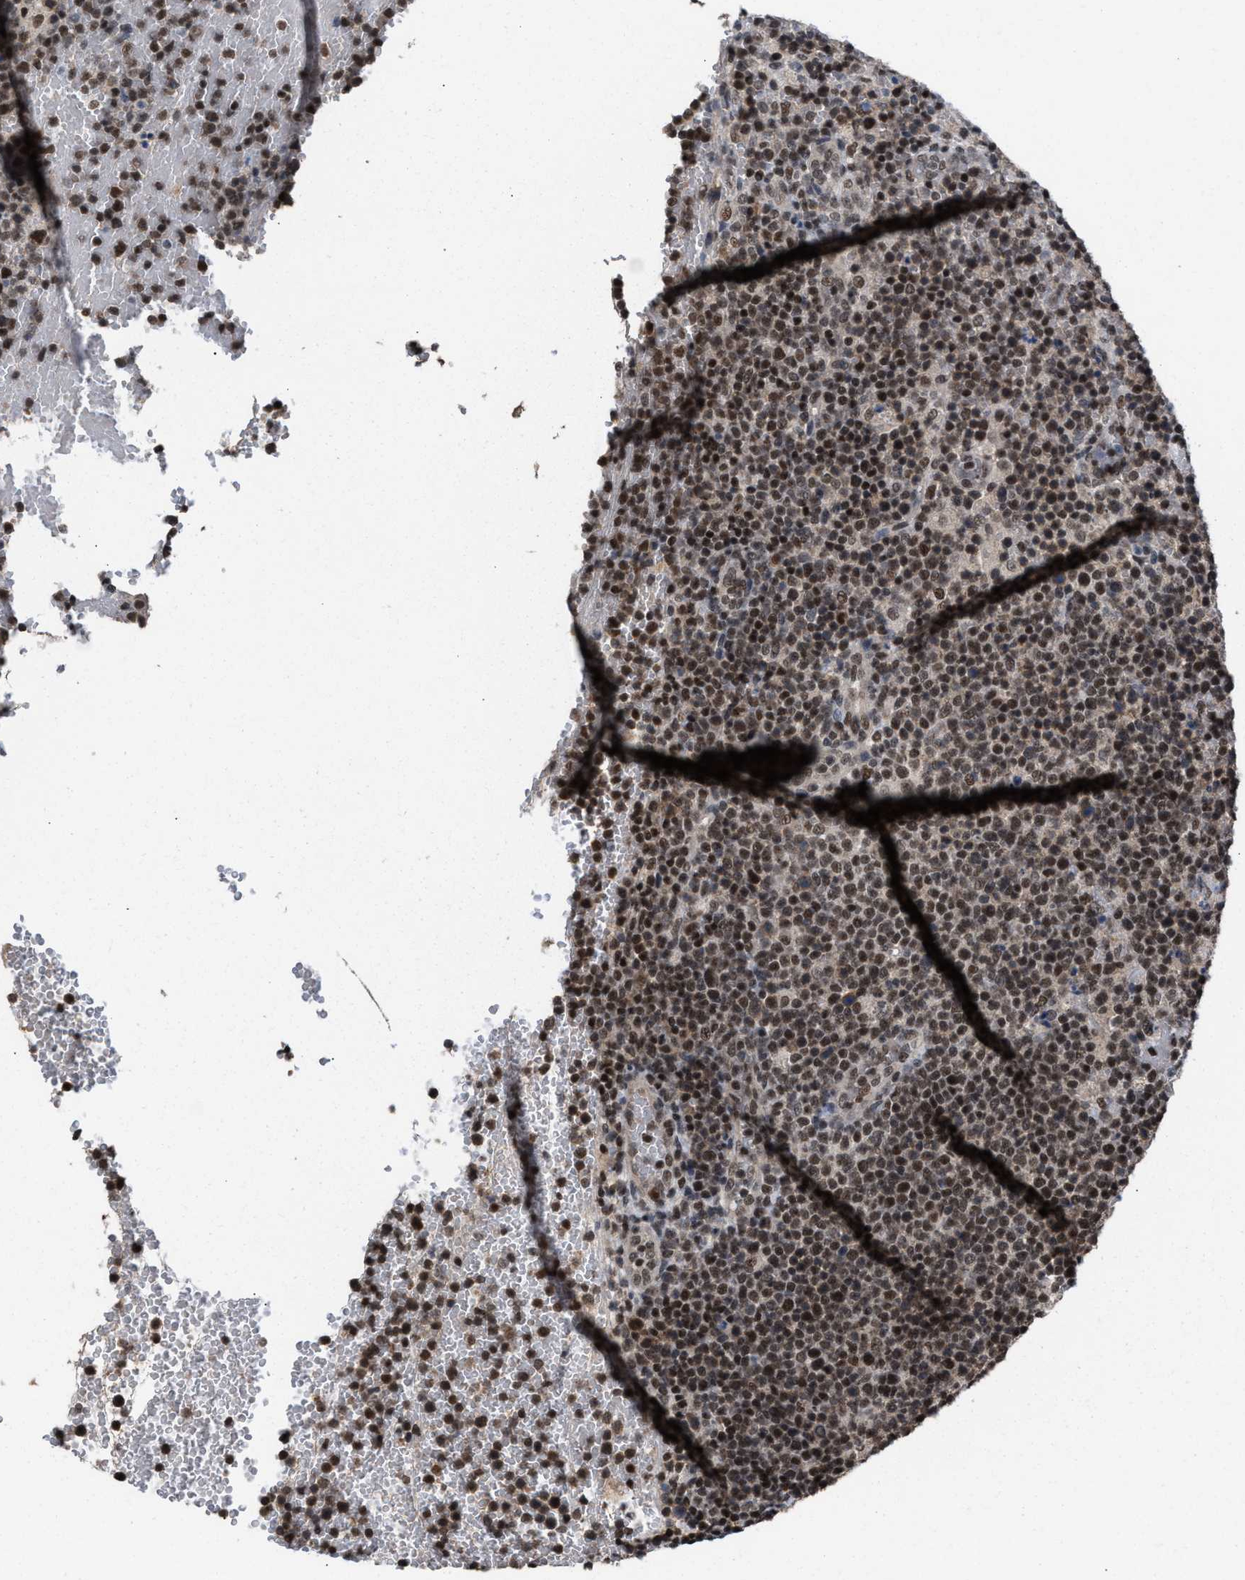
{"staining": {"intensity": "moderate", "quantity": ">75%", "location": "nuclear"}, "tissue": "lymphoma", "cell_type": "Tumor cells", "image_type": "cancer", "snomed": [{"axis": "morphology", "description": "Malignant lymphoma, non-Hodgkin's type, High grade"}, {"axis": "topography", "description": "Lymph node"}], "caption": "Human lymphoma stained with a protein marker shows moderate staining in tumor cells.", "gene": "C9orf78", "patient": {"sex": "male", "age": 61}}